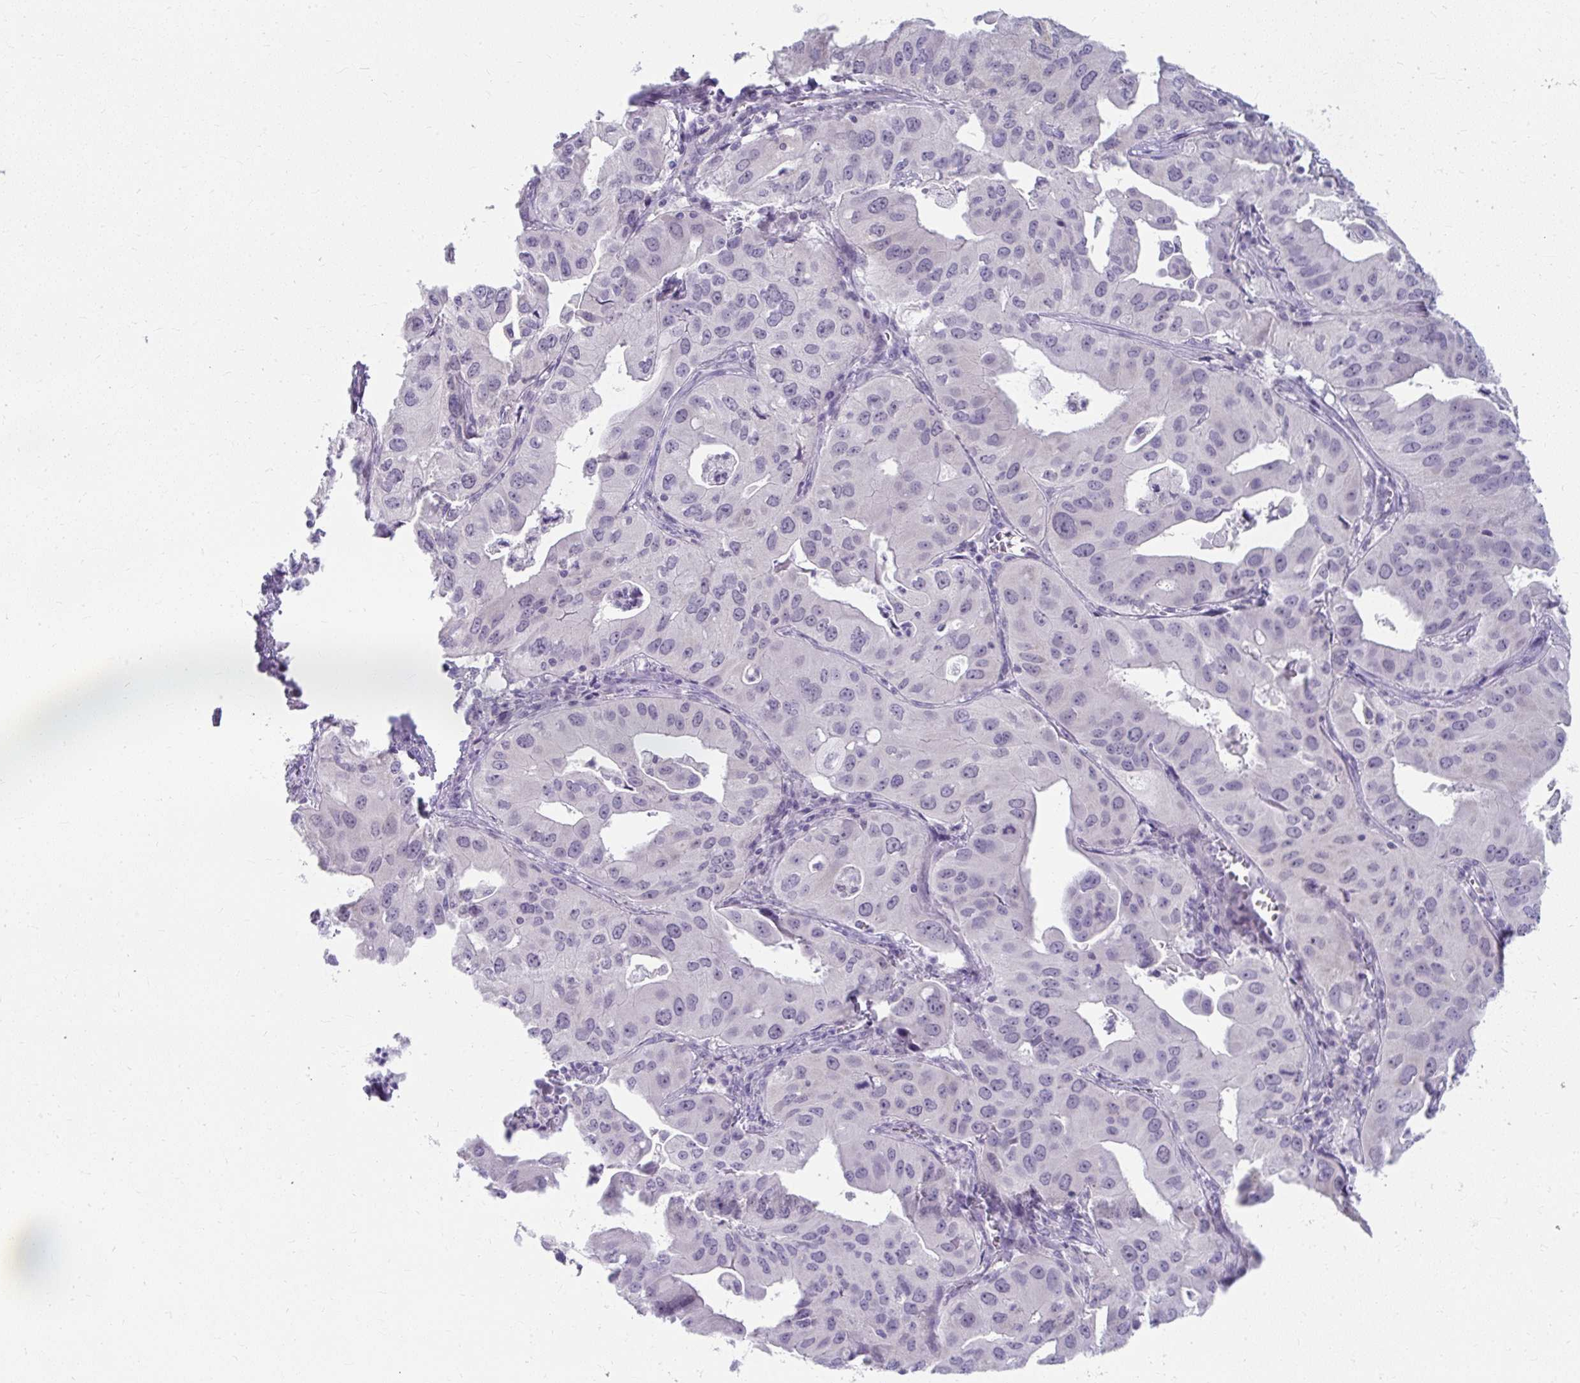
{"staining": {"intensity": "negative", "quantity": "none", "location": "none"}, "tissue": "lung cancer", "cell_type": "Tumor cells", "image_type": "cancer", "snomed": [{"axis": "morphology", "description": "Adenocarcinoma, NOS"}, {"axis": "topography", "description": "Lung"}], "caption": "Lung cancer (adenocarcinoma) stained for a protein using immunohistochemistry (IHC) demonstrates no staining tumor cells.", "gene": "UGT3A2", "patient": {"sex": "male", "age": 48}}